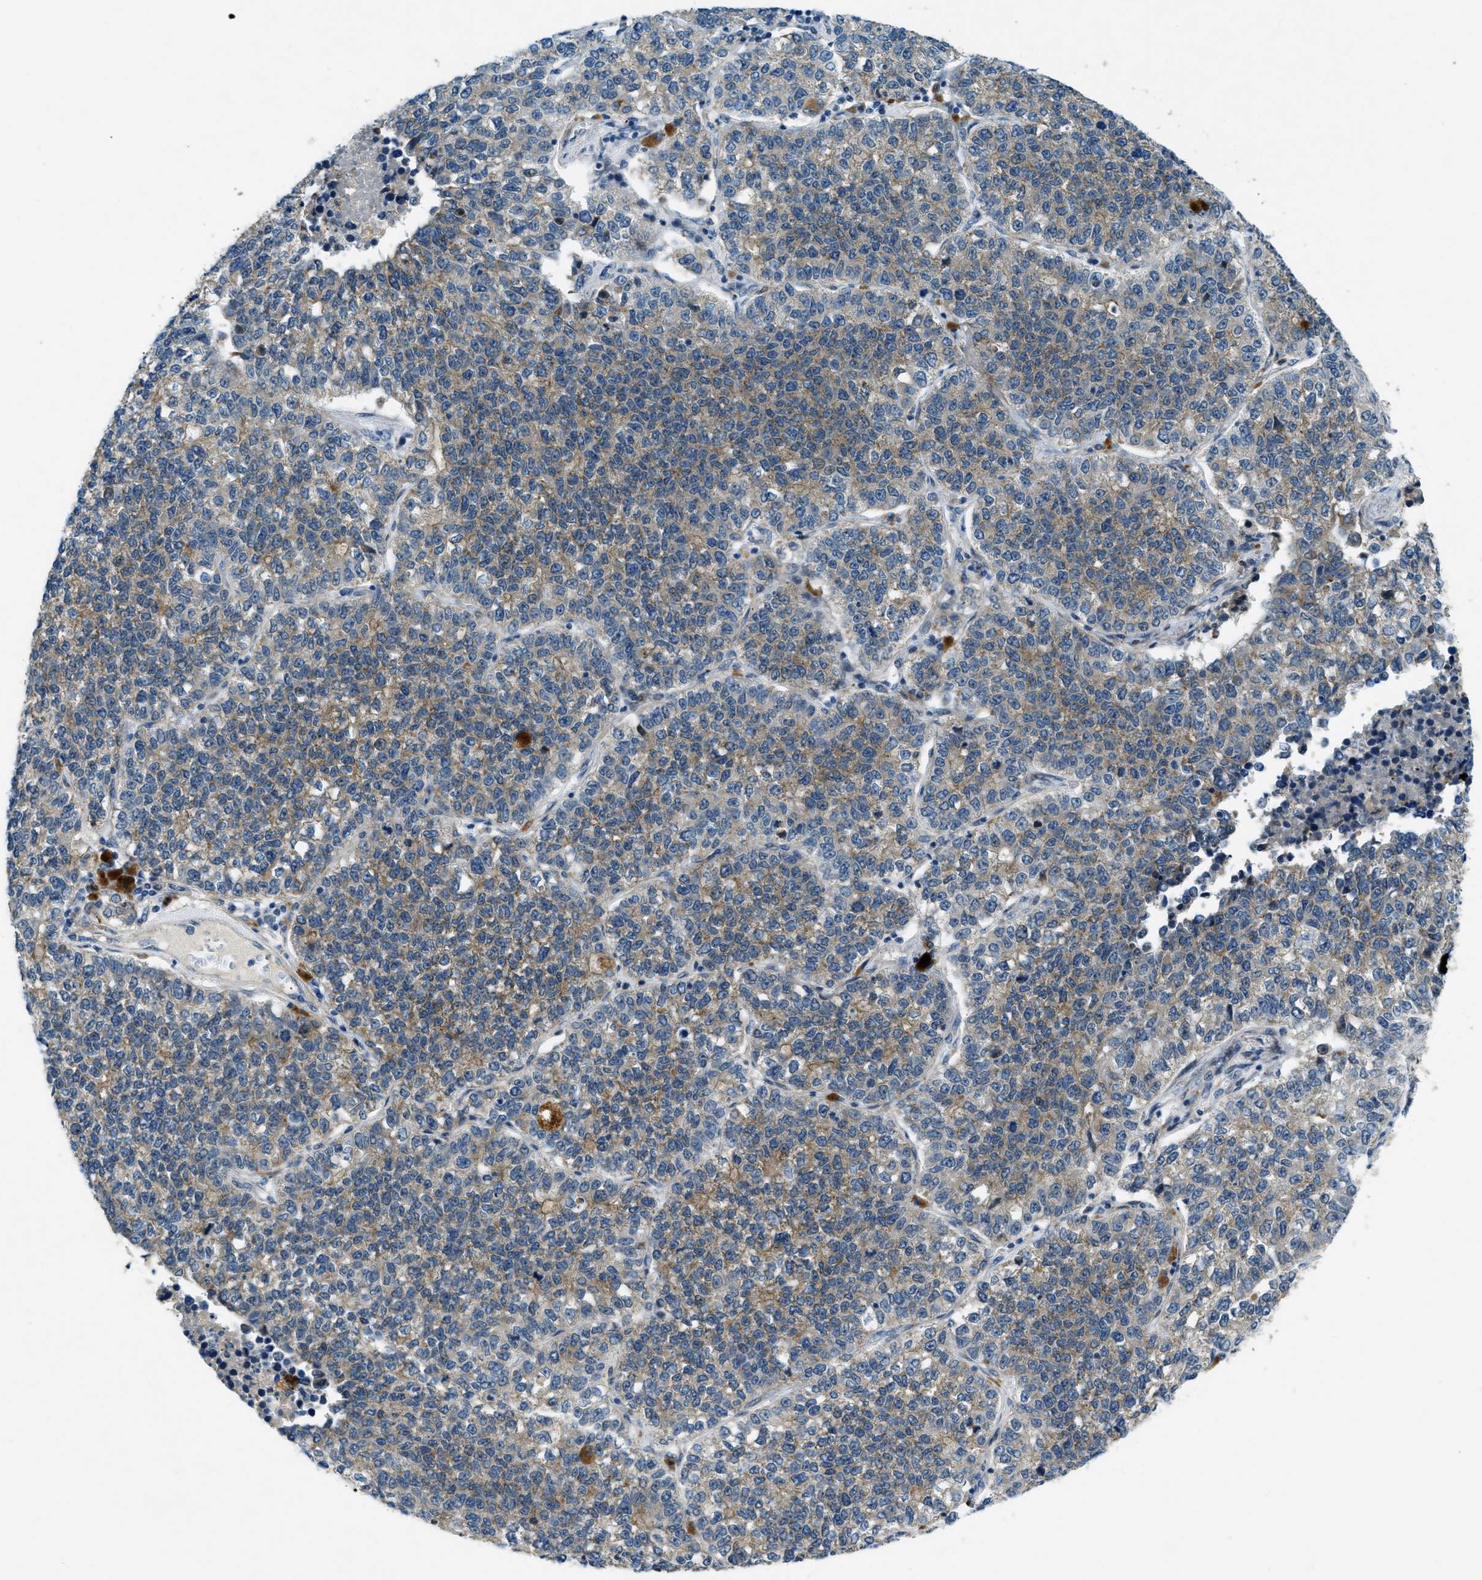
{"staining": {"intensity": "moderate", "quantity": ">75%", "location": "cytoplasmic/membranous"}, "tissue": "lung cancer", "cell_type": "Tumor cells", "image_type": "cancer", "snomed": [{"axis": "morphology", "description": "Adenocarcinoma, NOS"}, {"axis": "topography", "description": "Lung"}], "caption": "High-magnification brightfield microscopy of lung cancer stained with DAB (3,3'-diaminobenzidine) (brown) and counterstained with hematoxylin (blue). tumor cells exhibit moderate cytoplasmic/membranous expression is present in about>75% of cells. (IHC, brightfield microscopy, high magnification).", "gene": "SNX14", "patient": {"sex": "male", "age": 49}}